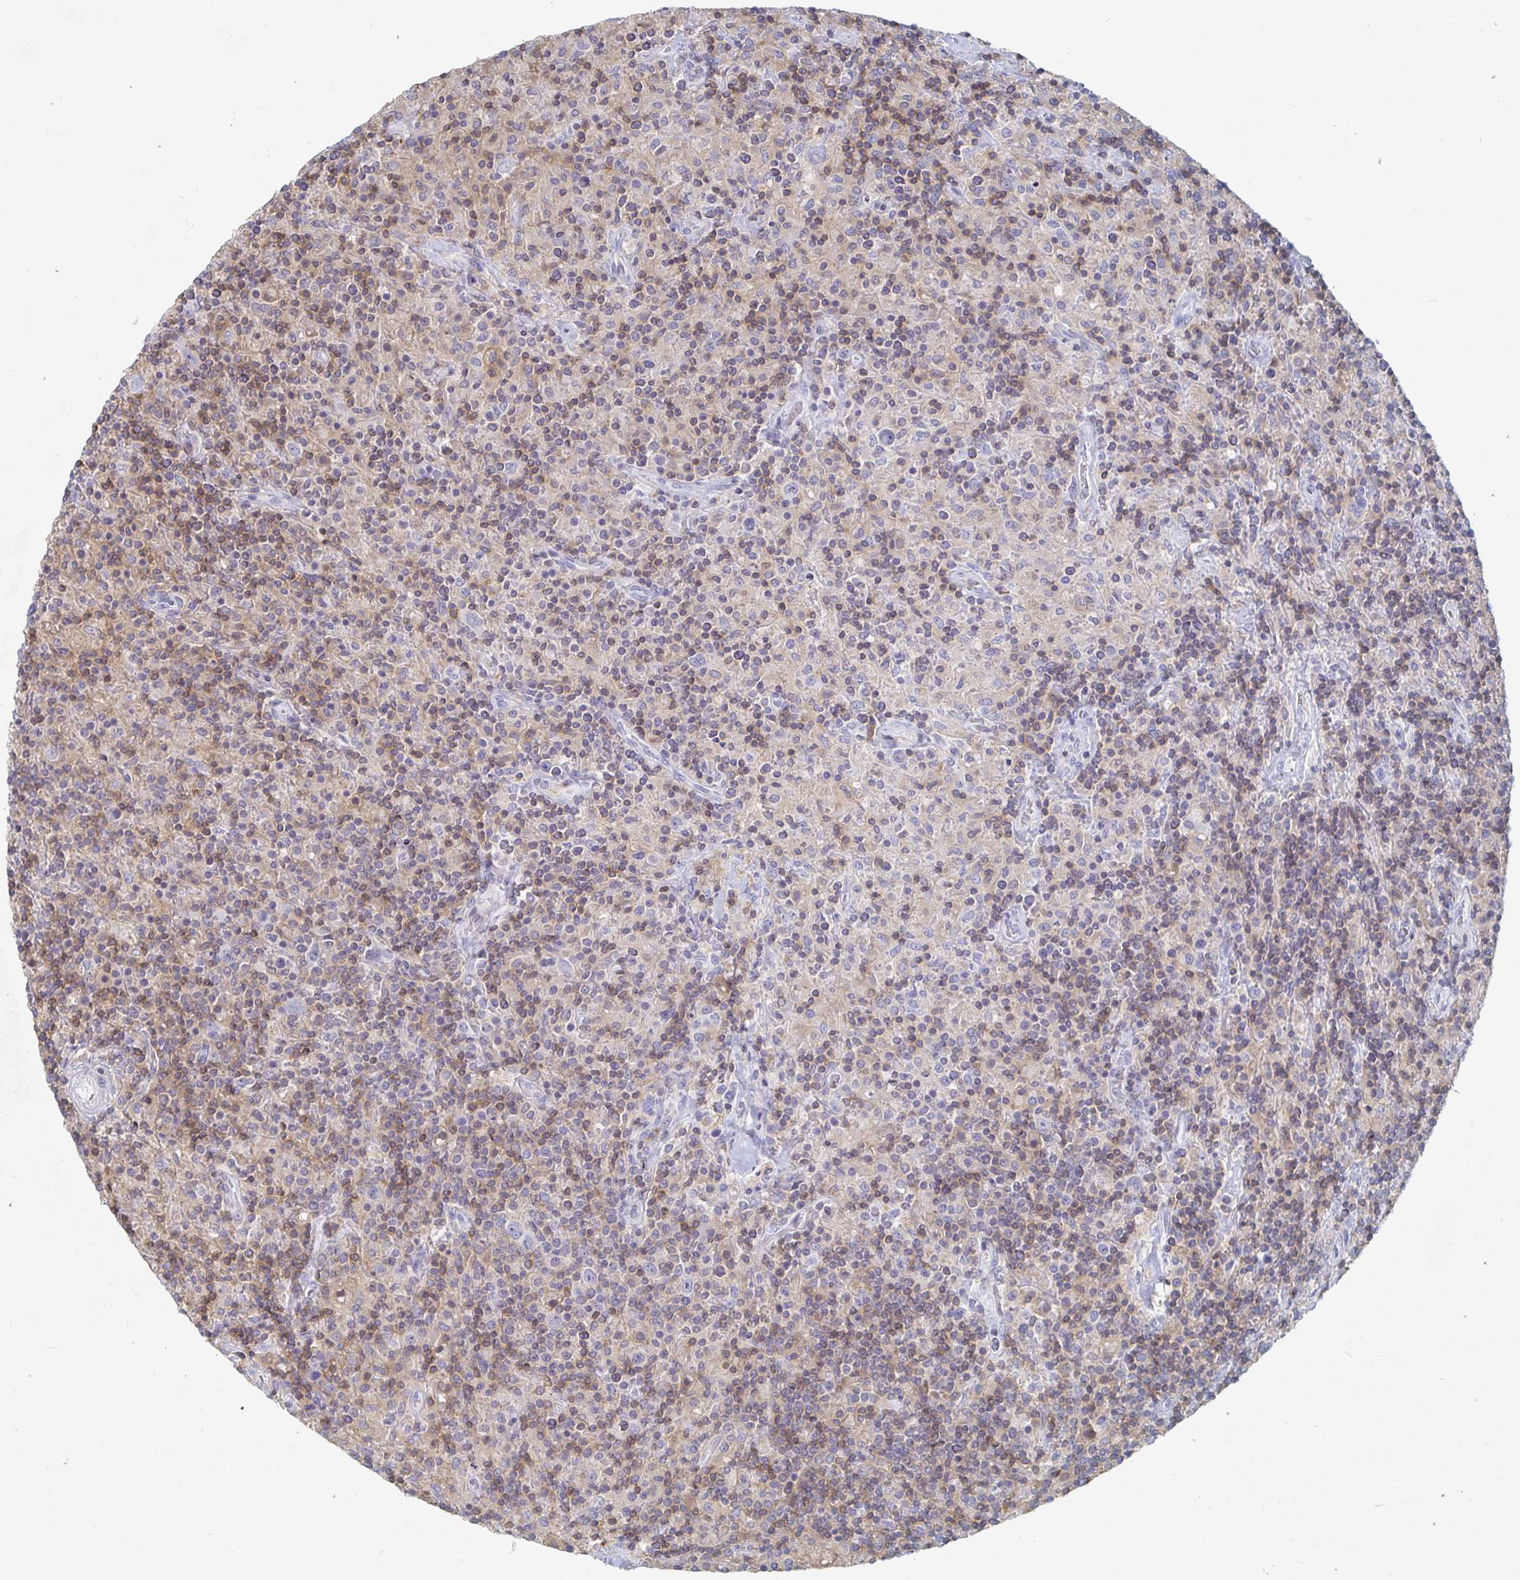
{"staining": {"intensity": "negative", "quantity": "none", "location": "none"}, "tissue": "lymphoma", "cell_type": "Tumor cells", "image_type": "cancer", "snomed": [{"axis": "morphology", "description": "Hodgkin's disease, NOS"}, {"axis": "topography", "description": "Lymph node"}], "caption": "Image shows no significant protein positivity in tumor cells of Hodgkin's disease. (Immunohistochemistry, brightfield microscopy, high magnification).", "gene": "PIK3CD", "patient": {"sex": "male", "age": 70}}